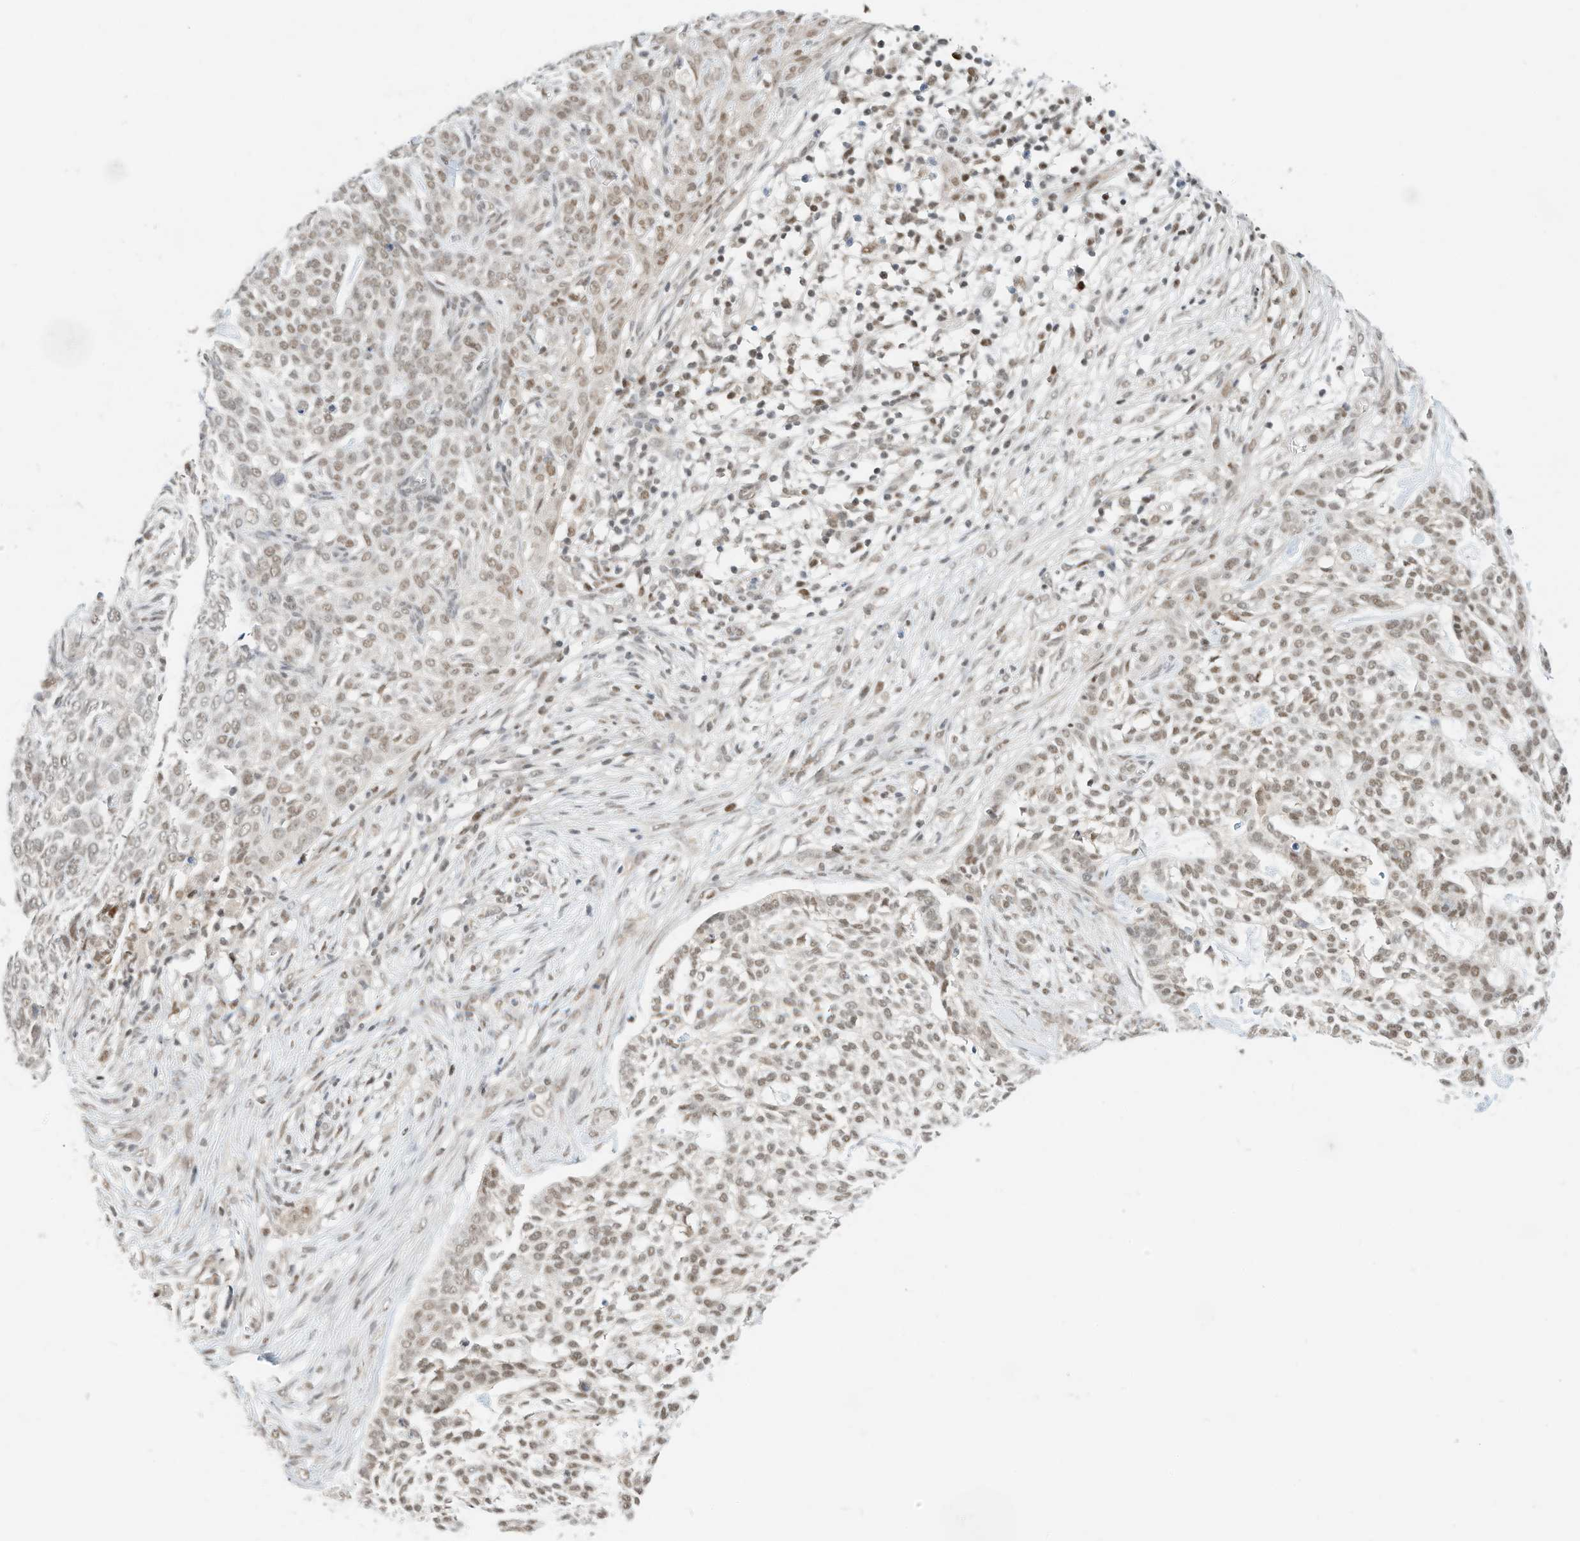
{"staining": {"intensity": "weak", "quantity": ">75%", "location": "nuclear"}, "tissue": "skin cancer", "cell_type": "Tumor cells", "image_type": "cancer", "snomed": [{"axis": "morphology", "description": "Basal cell carcinoma"}, {"axis": "topography", "description": "Skin"}], "caption": "Protein analysis of skin basal cell carcinoma tissue displays weak nuclear staining in about >75% of tumor cells. (DAB (3,3'-diaminobenzidine) IHC, brown staining for protein, blue staining for nuclei).", "gene": "OGT", "patient": {"sex": "female", "age": 64}}